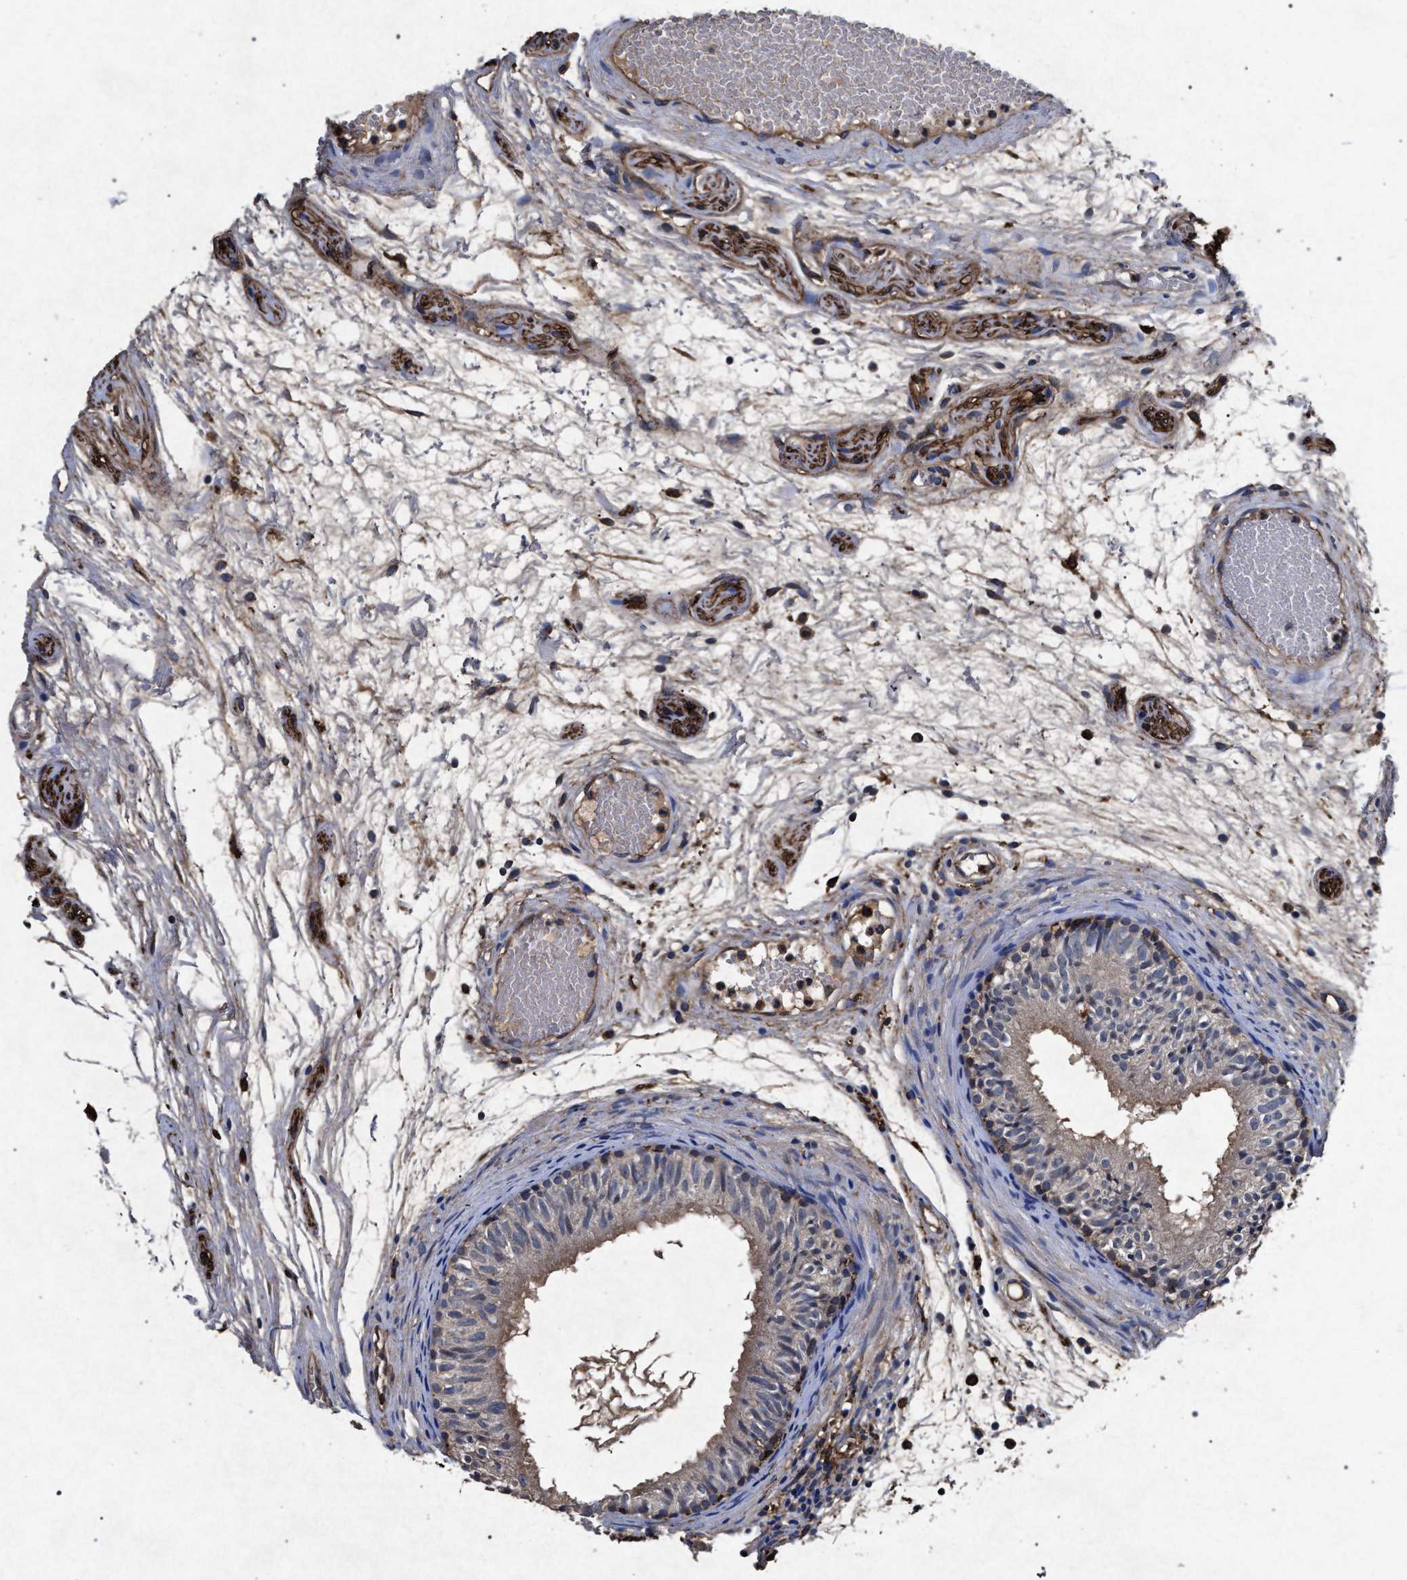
{"staining": {"intensity": "weak", "quantity": "<25%", "location": "cytoplasmic/membranous"}, "tissue": "epididymis", "cell_type": "Glandular cells", "image_type": "normal", "snomed": [{"axis": "morphology", "description": "Normal tissue, NOS"}, {"axis": "morphology", "description": "Atrophy, NOS"}, {"axis": "topography", "description": "Testis"}, {"axis": "topography", "description": "Epididymis"}], "caption": "Histopathology image shows no significant protein expression in glandular cells of normal epididymis.", "gene": "MARCKS", "patient": {"sex": "male", "age": 18}}